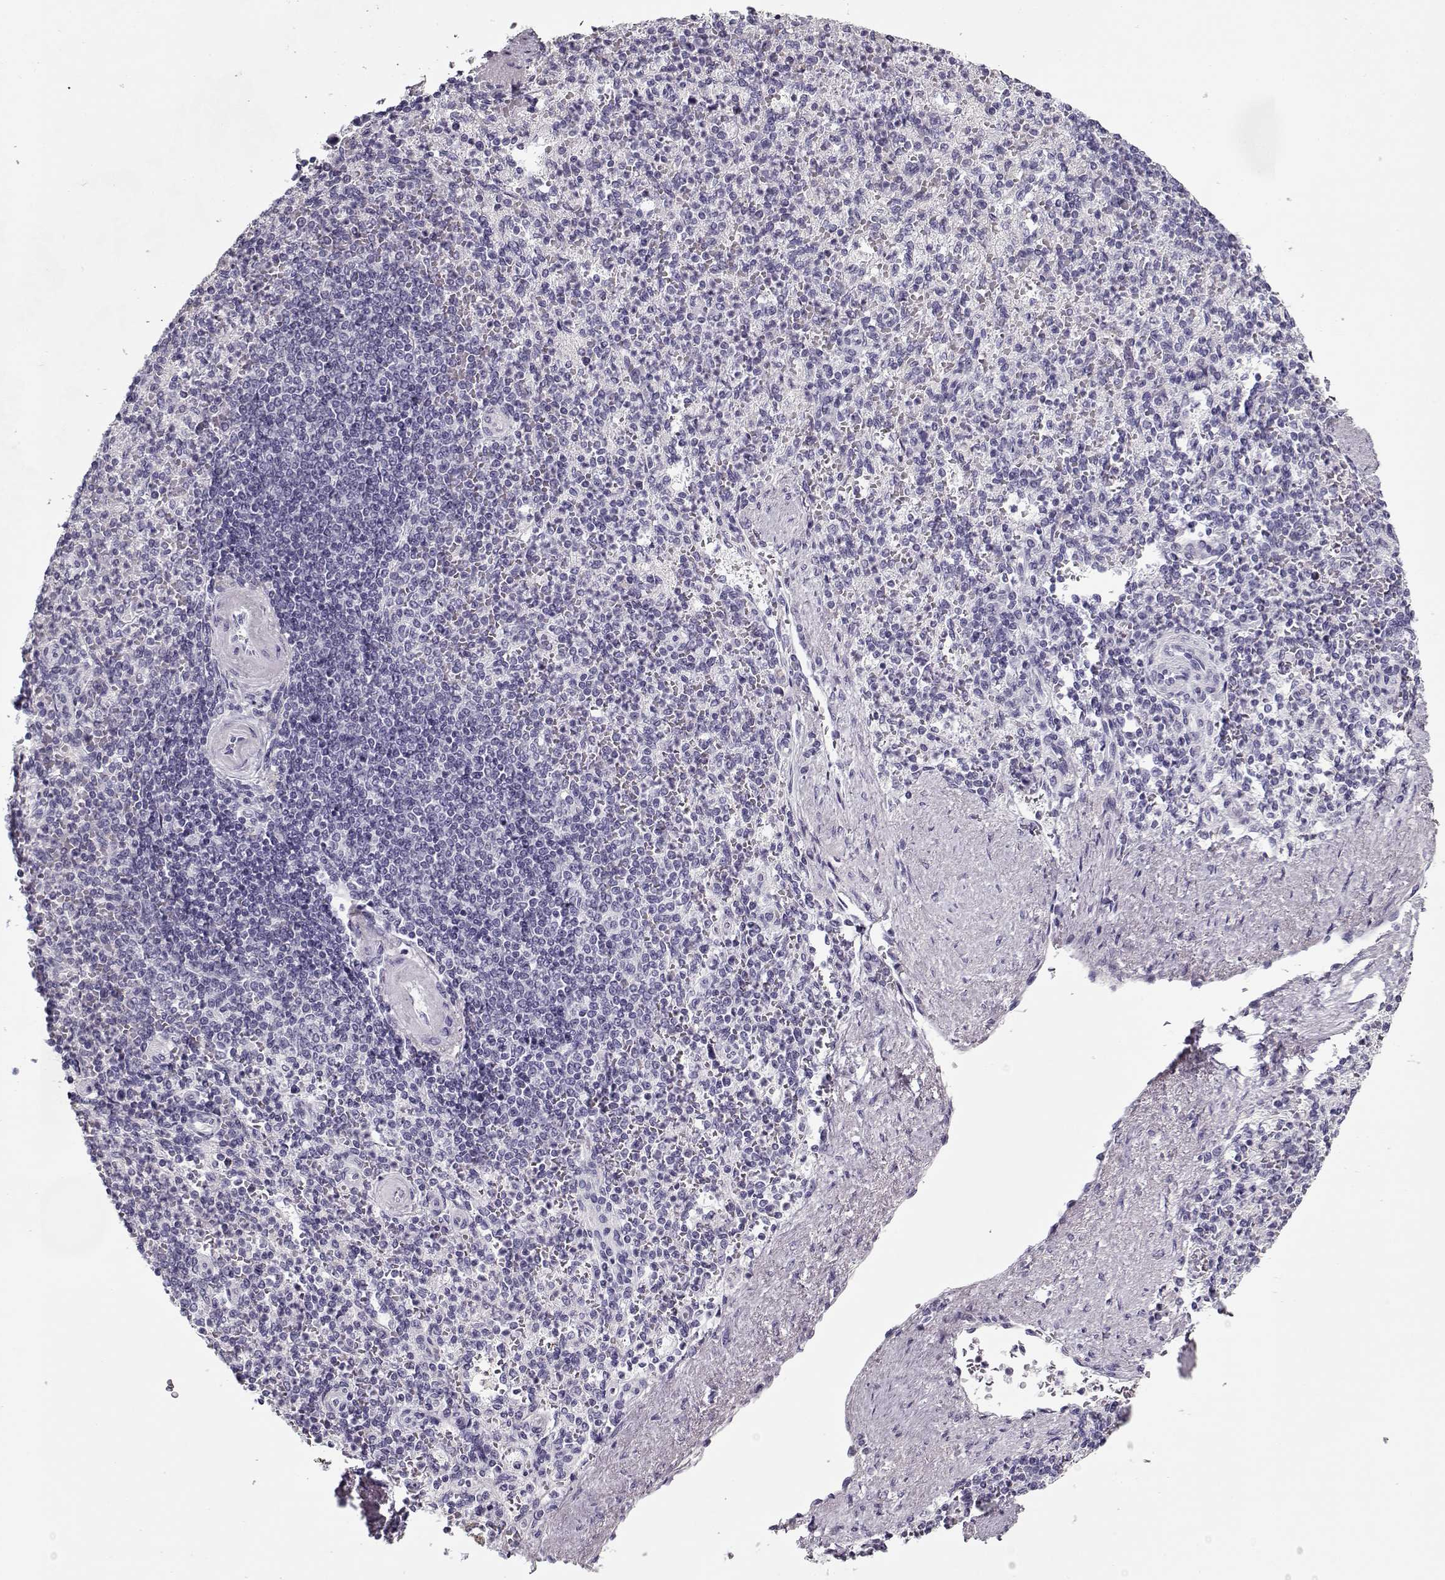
{"staining": {"intensity": "negative", "quantity": "none", "location": "none"}, "tissue": "spleen", "cell_type": "Cells in red pulp", "image_type": "normal", "snomed": [{"axis": "morphology", "description": "Normal tissue, NOS"}, {"axis": "topography", "description": "Spleen"}], "caption": "IHC of normal human spleen displays no positivity in cells in red pulp.", "gene": "CCDC136", "patient": {"sex": "female", "age": 74}}